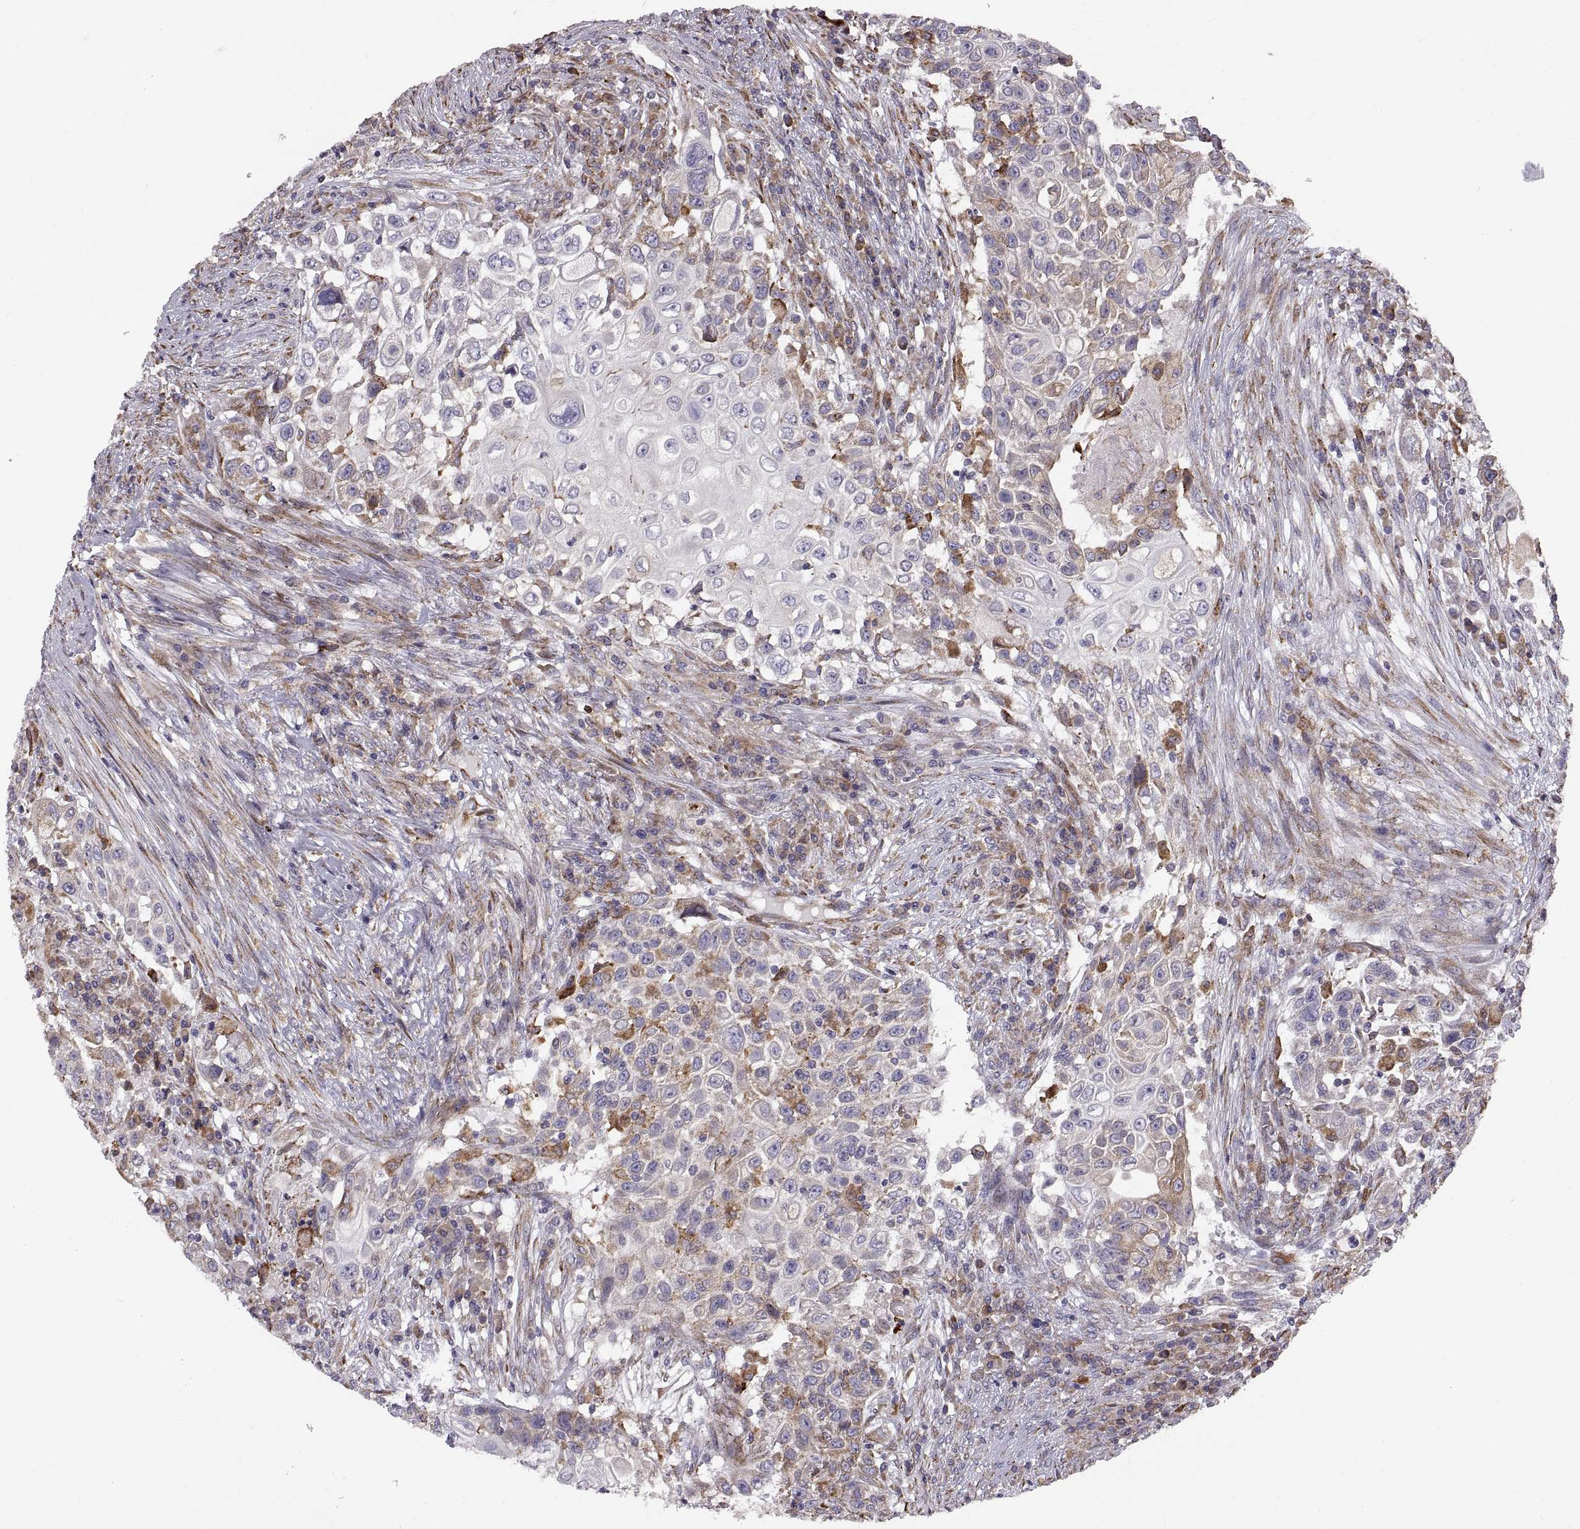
{"staining": {"intensity": "moderate", "quantity": "25%-75%", "location": "cytoplasmic/membranous"}, "tissue": "urothelial cancer", "cell_type": "Tumor cells", "image_type": "cancer", "snomed": [{"axis": "morphology", "description": "Urothelial carcinoma, High grade"}, {"axis": "topography", "description": "Urinary bladder"}], "caption": "Immunohistochemistry (DAB) staining of high-grade urothelial carcinoma reveals moderate cytoplasmic/membranous protein staining in about 25%-75% of tumor cells. Immunohistochemistry (ihc) stains the protein in brown and the nuclei are stained blue.", "gene": "PLEKHB2", "patient": {"sex": "female", "age": 56}}